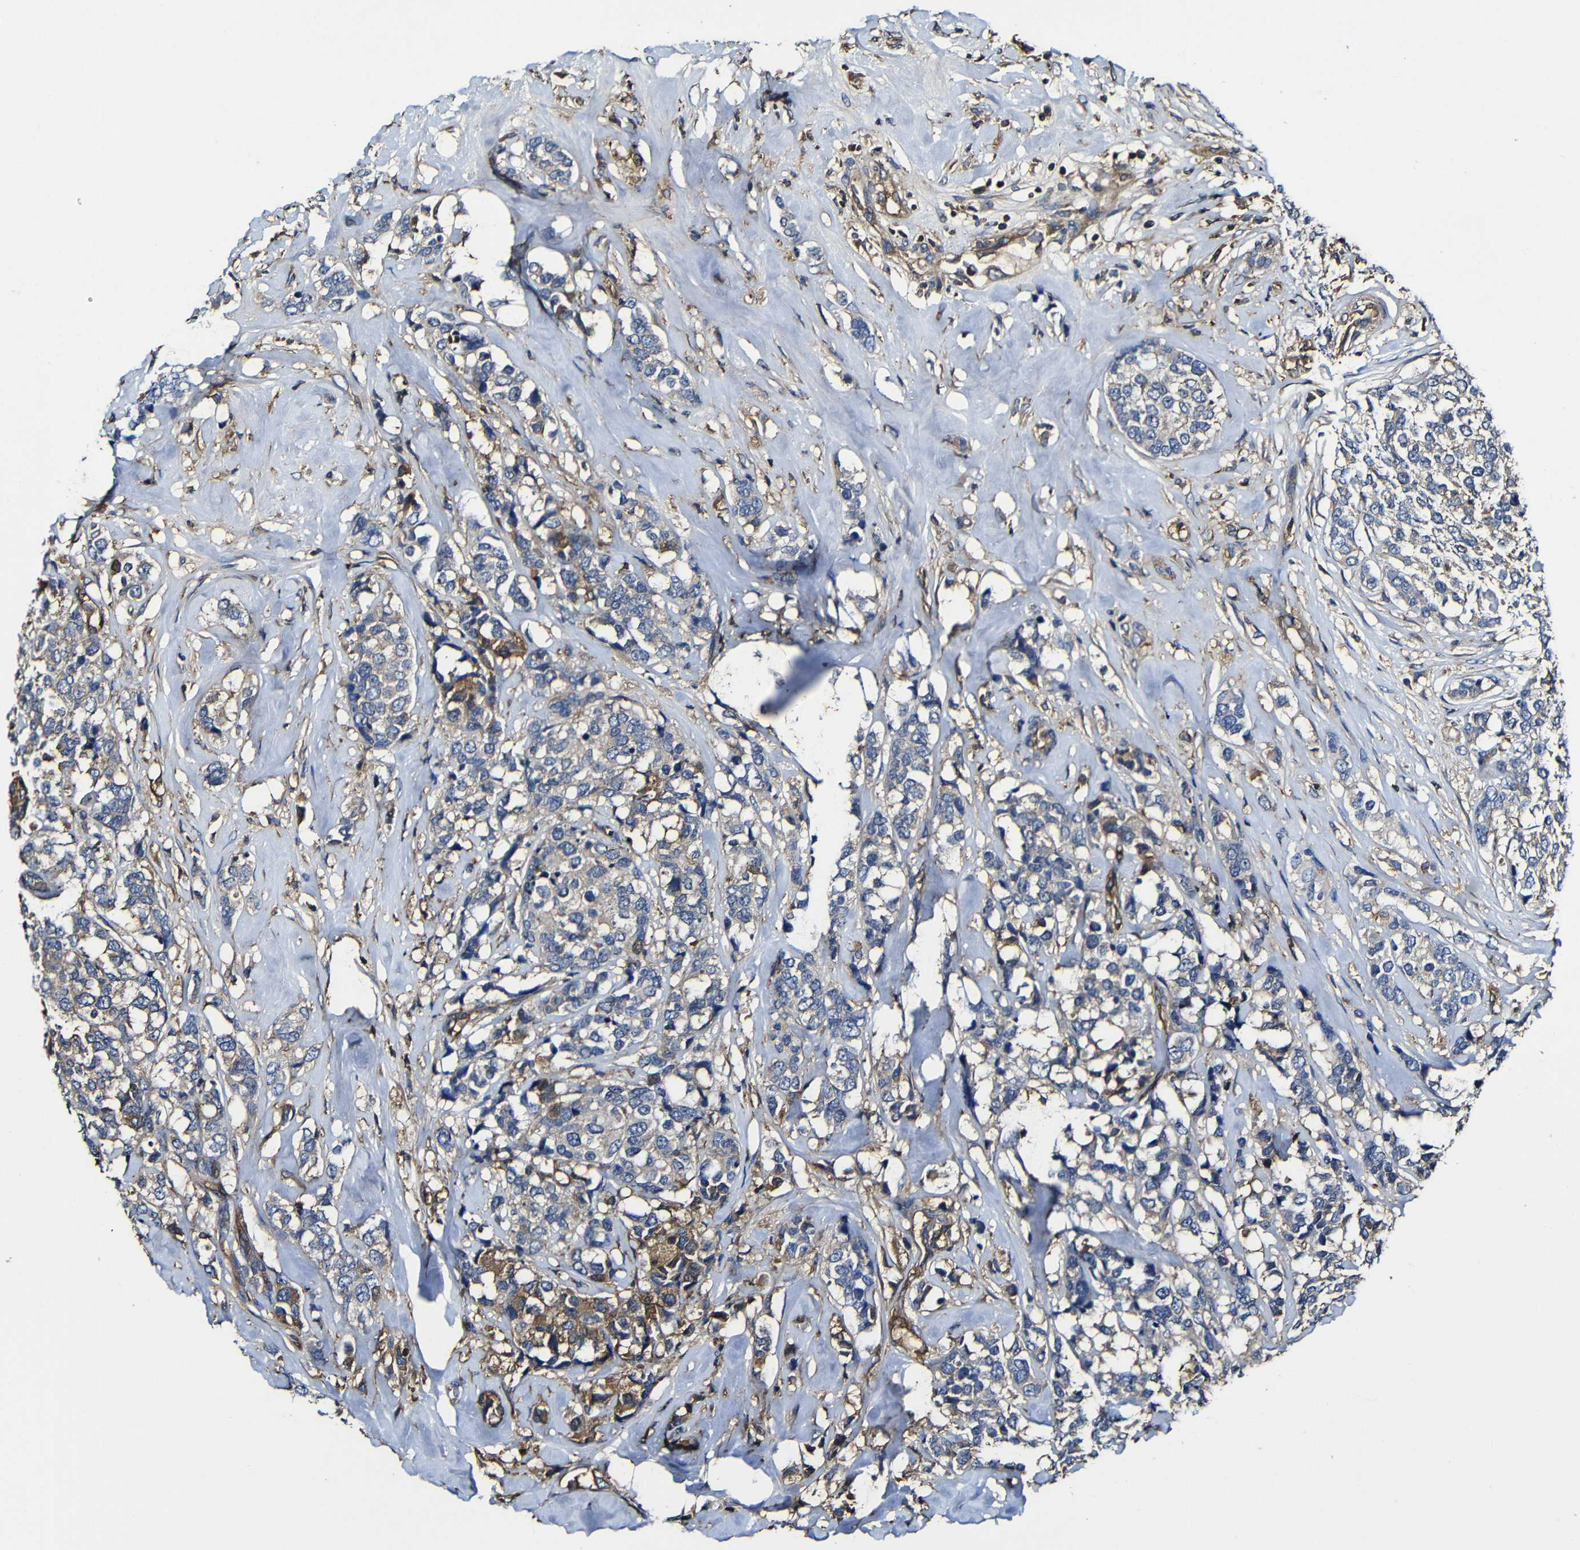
{"staining": {"intensity": "moderate", "quantity": "<25%", "location": "cytoplasmic/membranous"}, "tissue": "breast cancer", "cell_type": "Tumor cells", "image_type": "cancer", "snomed": [{"axis": "morphology", "description": "Lobular carcinoma"}, {"axis": "topography", "description": "Breast"}], "caption": "Immunohistochemistry (IHC) image of neoplastic tissue: human breast lobular carcinoma stained using immunohistochemistry (IHC) displays low levels of moderate protein expression localized specifically in the cytoplasmic/membranous of tumor cells, appearing as a cytoplasmic/membranous brown color.", "gene": "MSN", "patient": {"sex": "female", "age": 59}}